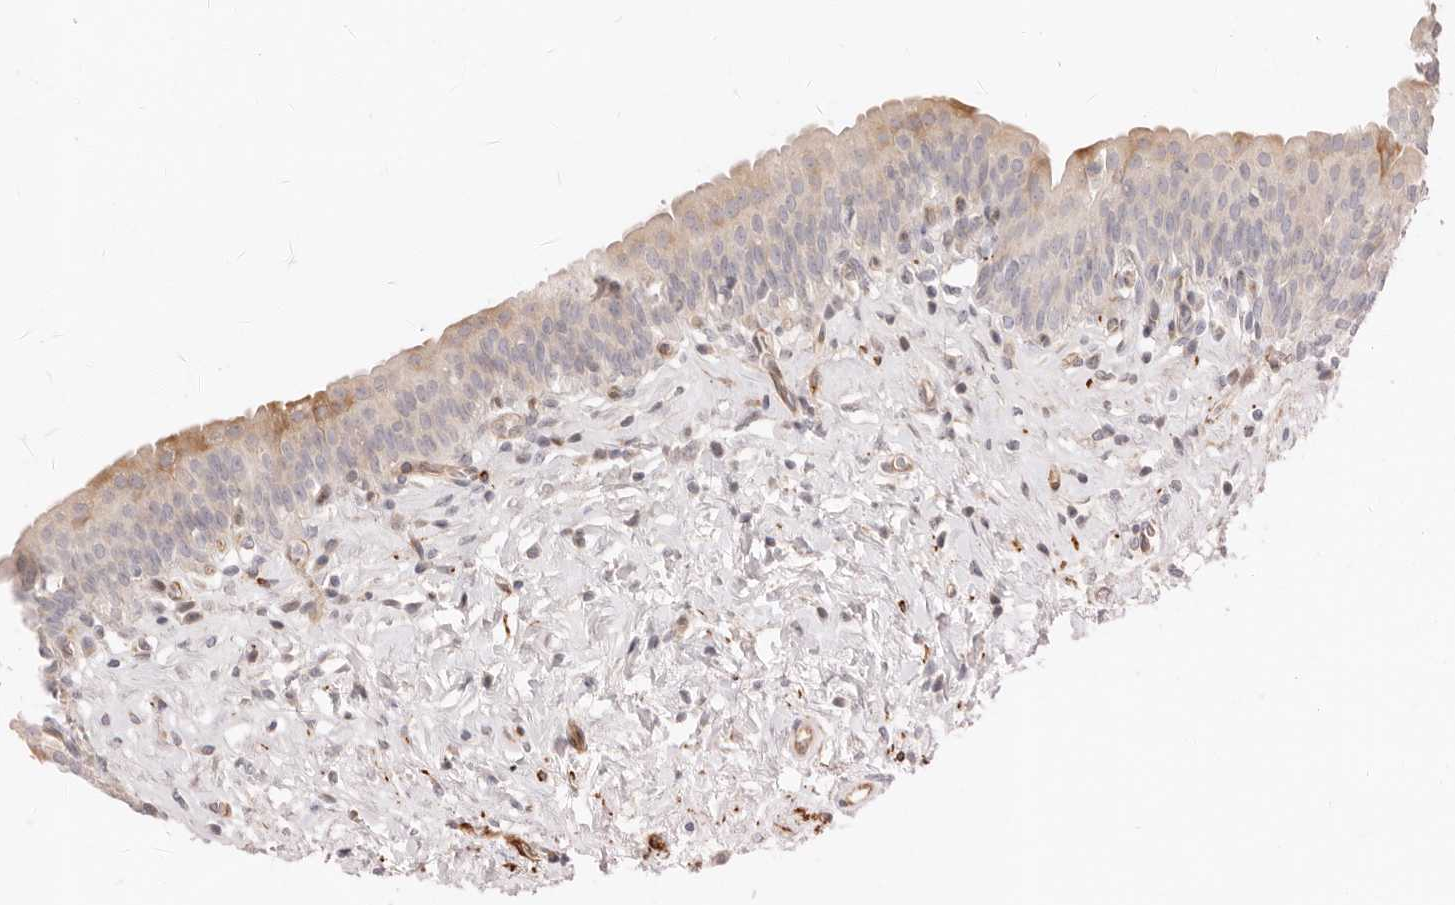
{"staining": {"intensity": "moderate", "quantity": "<25%", "location": "cytoplasmic/membranous"}, "tissue": "urinary bladder", "cell_type": "Urothelial cells", "image_type": "normal", "snomed": [{"axis": "morphology", "description": "Normal tissue, NOS"}, {"axis": "topography", "description": "Urinary bladder"}], "caption": "Unremarkable urinary bladder exhibits moderate cytoplasmic/membranous positivity in about <25% of urothelial cells, visualized by immunohistochemistry.", "gene": "SASS6", "patient": {"sex": "male", "age": 83}}